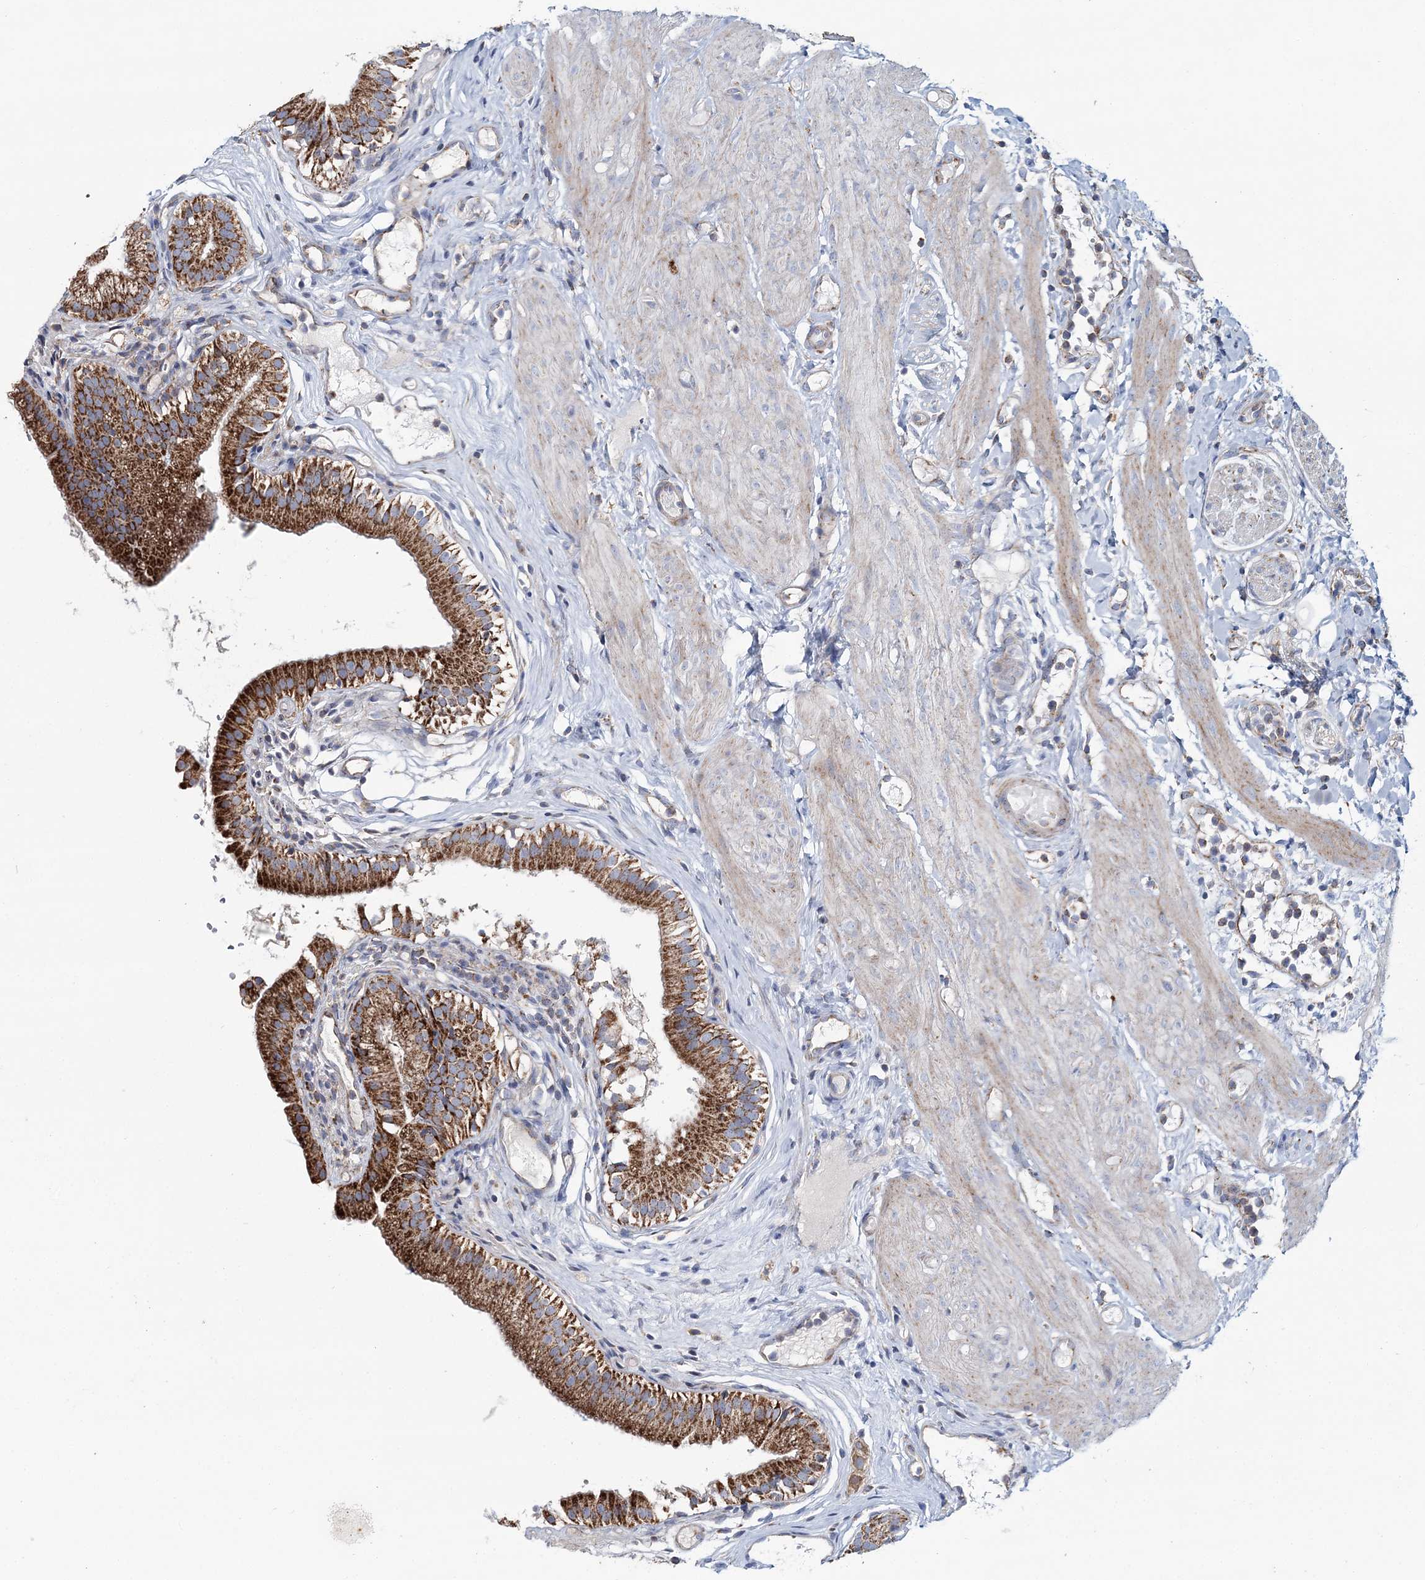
{"staining": {"intensity": "strong", "quantity": ">75%", "location": "cytoplasmic/membranous"}, "tissue": "gallbladder", "cell_type": "Glandular cells", "image_type": "normal", "snomed": [{"axis": "morphology", "description": "Normal tissue, NOS"}, {"axis": "topography", "description": "Gallbladder"}], "caption": "Immunohistochemical staining of normal gallbladder shows strong cytoplasmic/membranous protein positivity in about >75% of glandular cells. Immunohistochemistry (ihc) stains the protein in brown and the nuclei are stained blue.", "gene": "ARHGAP6", "patient": {"sex": "female", "age": 26}}